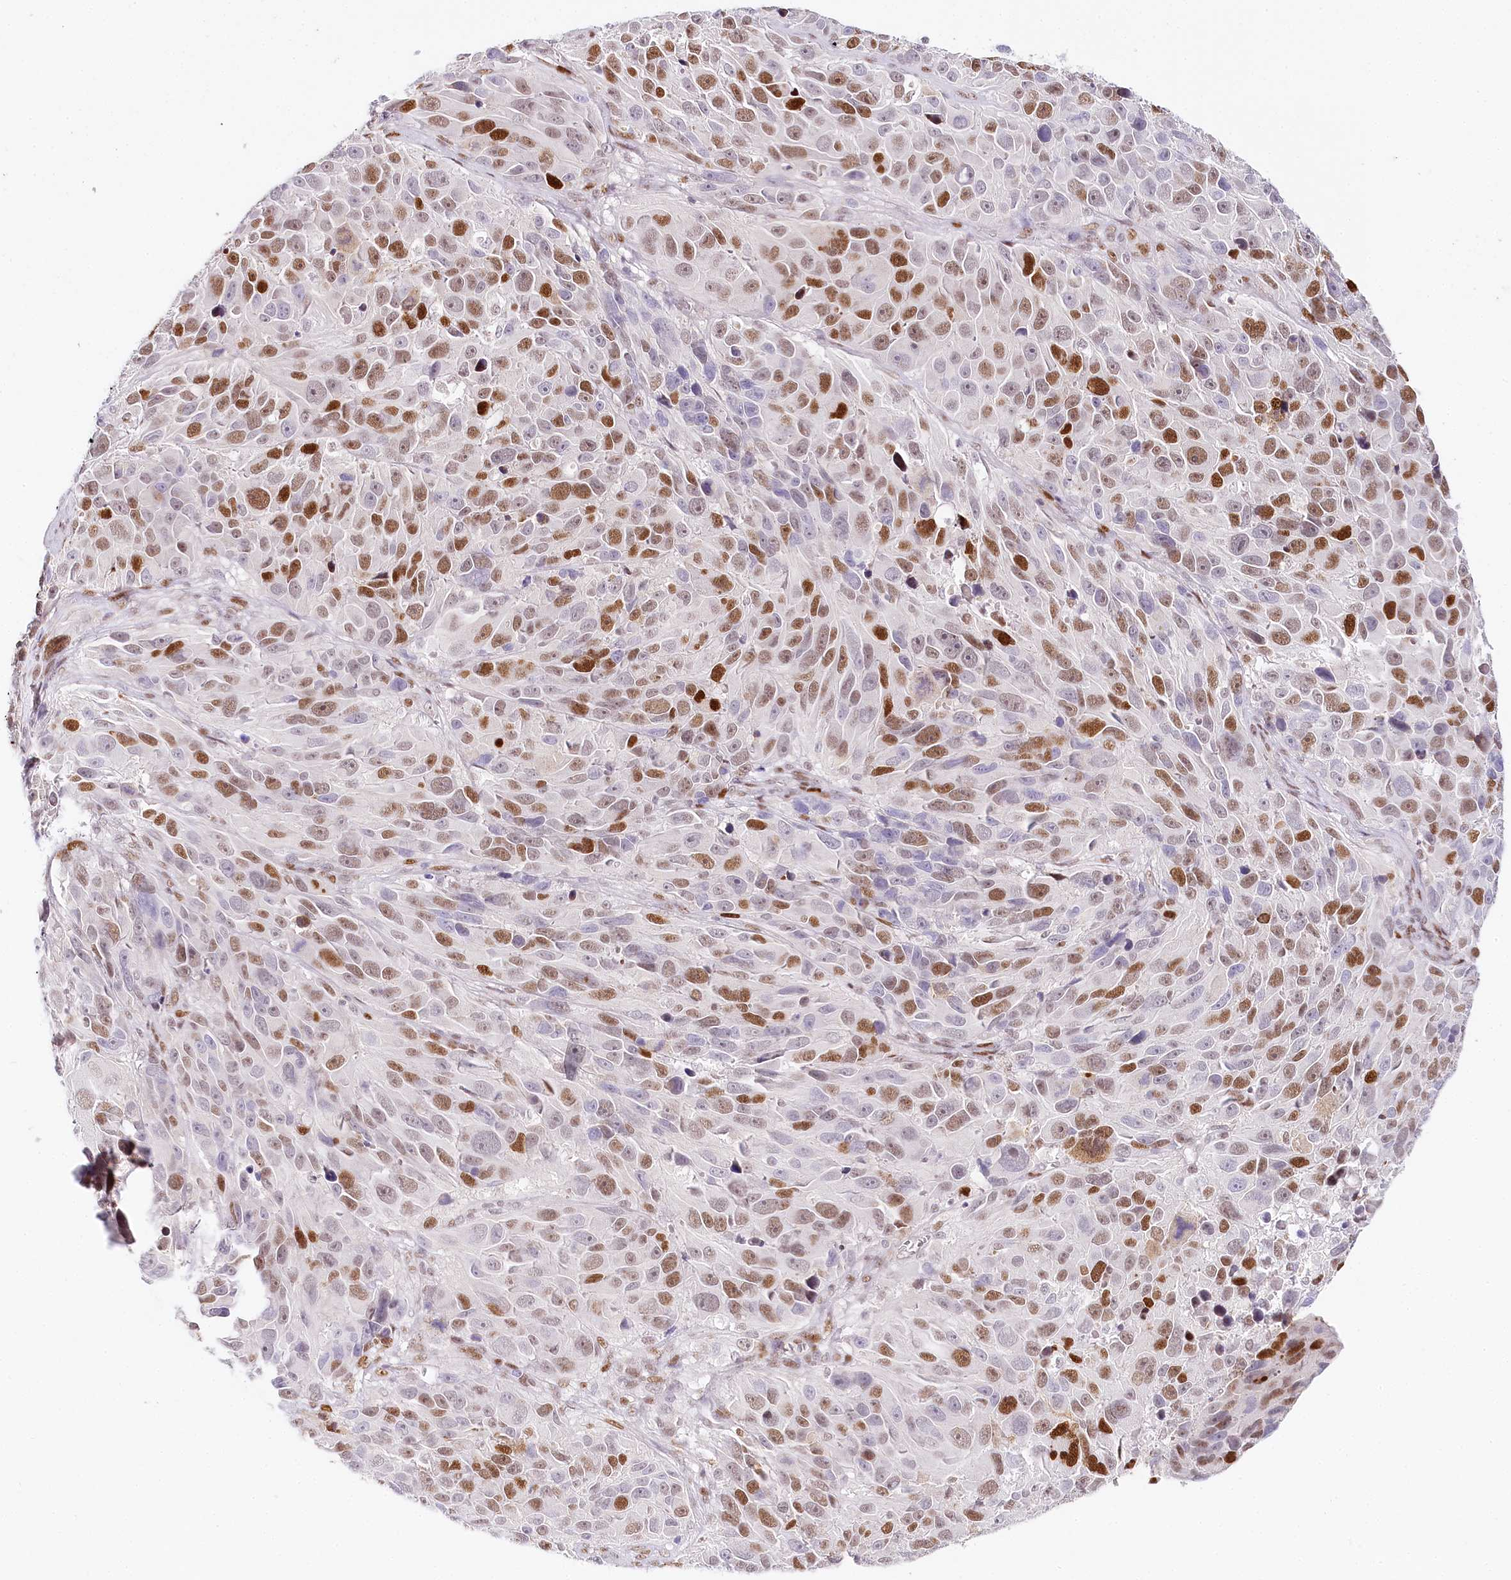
{"staining": {"intensity": "moderate", "quantity": ">75%", "location": "nuclear"}, "tissue": "melanoma", "cell_type": "Tumor cells", "image_type": "cancer", "snomed": [{"axis": "morphology", "description": "Malignant melanoma, NOS"}, {"axis": "topography", "description": "Skin"}], "caption": "This histopathology image shows immunohistochemistry staining of malignant melanoma, with medium moderate nuclear positivity in about >75% of tumor cells.", "gene": "TP53", "patient": {"sex": "male", "age": 84}}